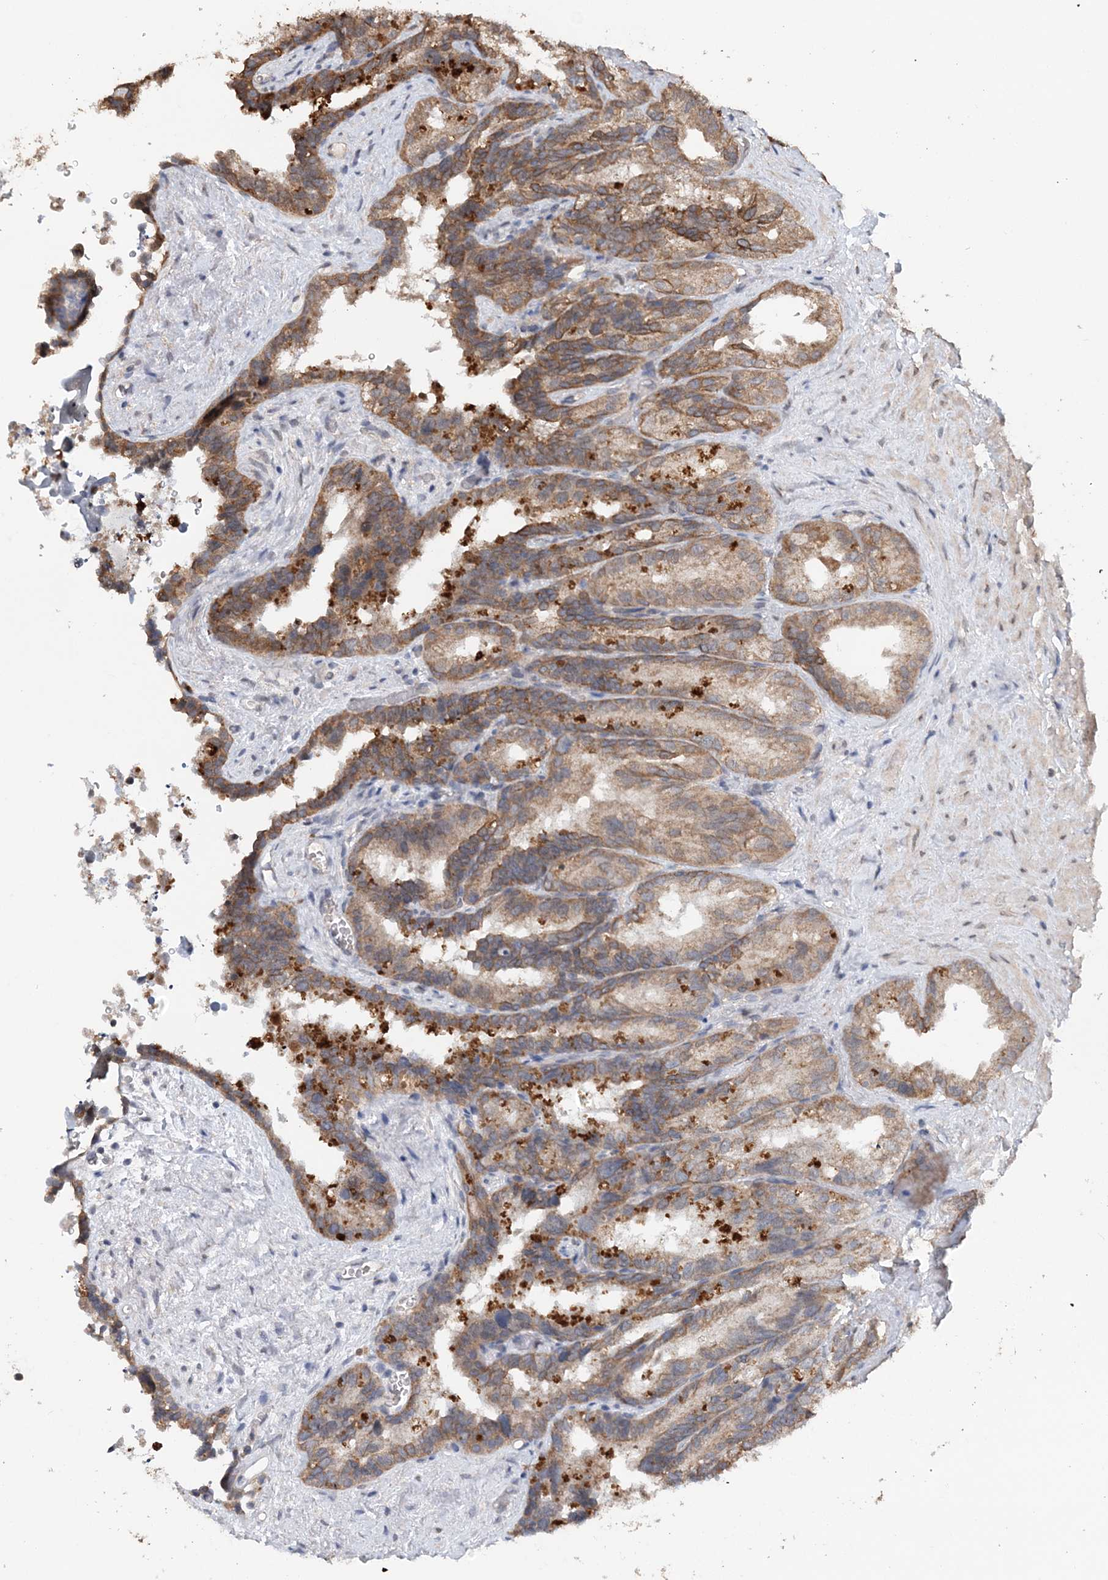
{"staining": {"intensity": "moderate", "quantity": ">75%", "location": "cytoplasmic/membranous"}, "tissue": "seminal vesicle", "cell_type": "Glandular cells", "image_type": "normal", "snomed": [{"axis": "morphology", "description": "Normal tissue, NOS"}, {"axis": "topography", "description": "Seminal veicle"}], "caption": "Immunohistochemistry (DAB) staining of unremarkable seminal vesicle exhibits moderate cytoplasmic/membranous protein staining in about >75% of glandular cells.", "gene": "FBXO38", "patient": {"sex": "male", "age": 60}}